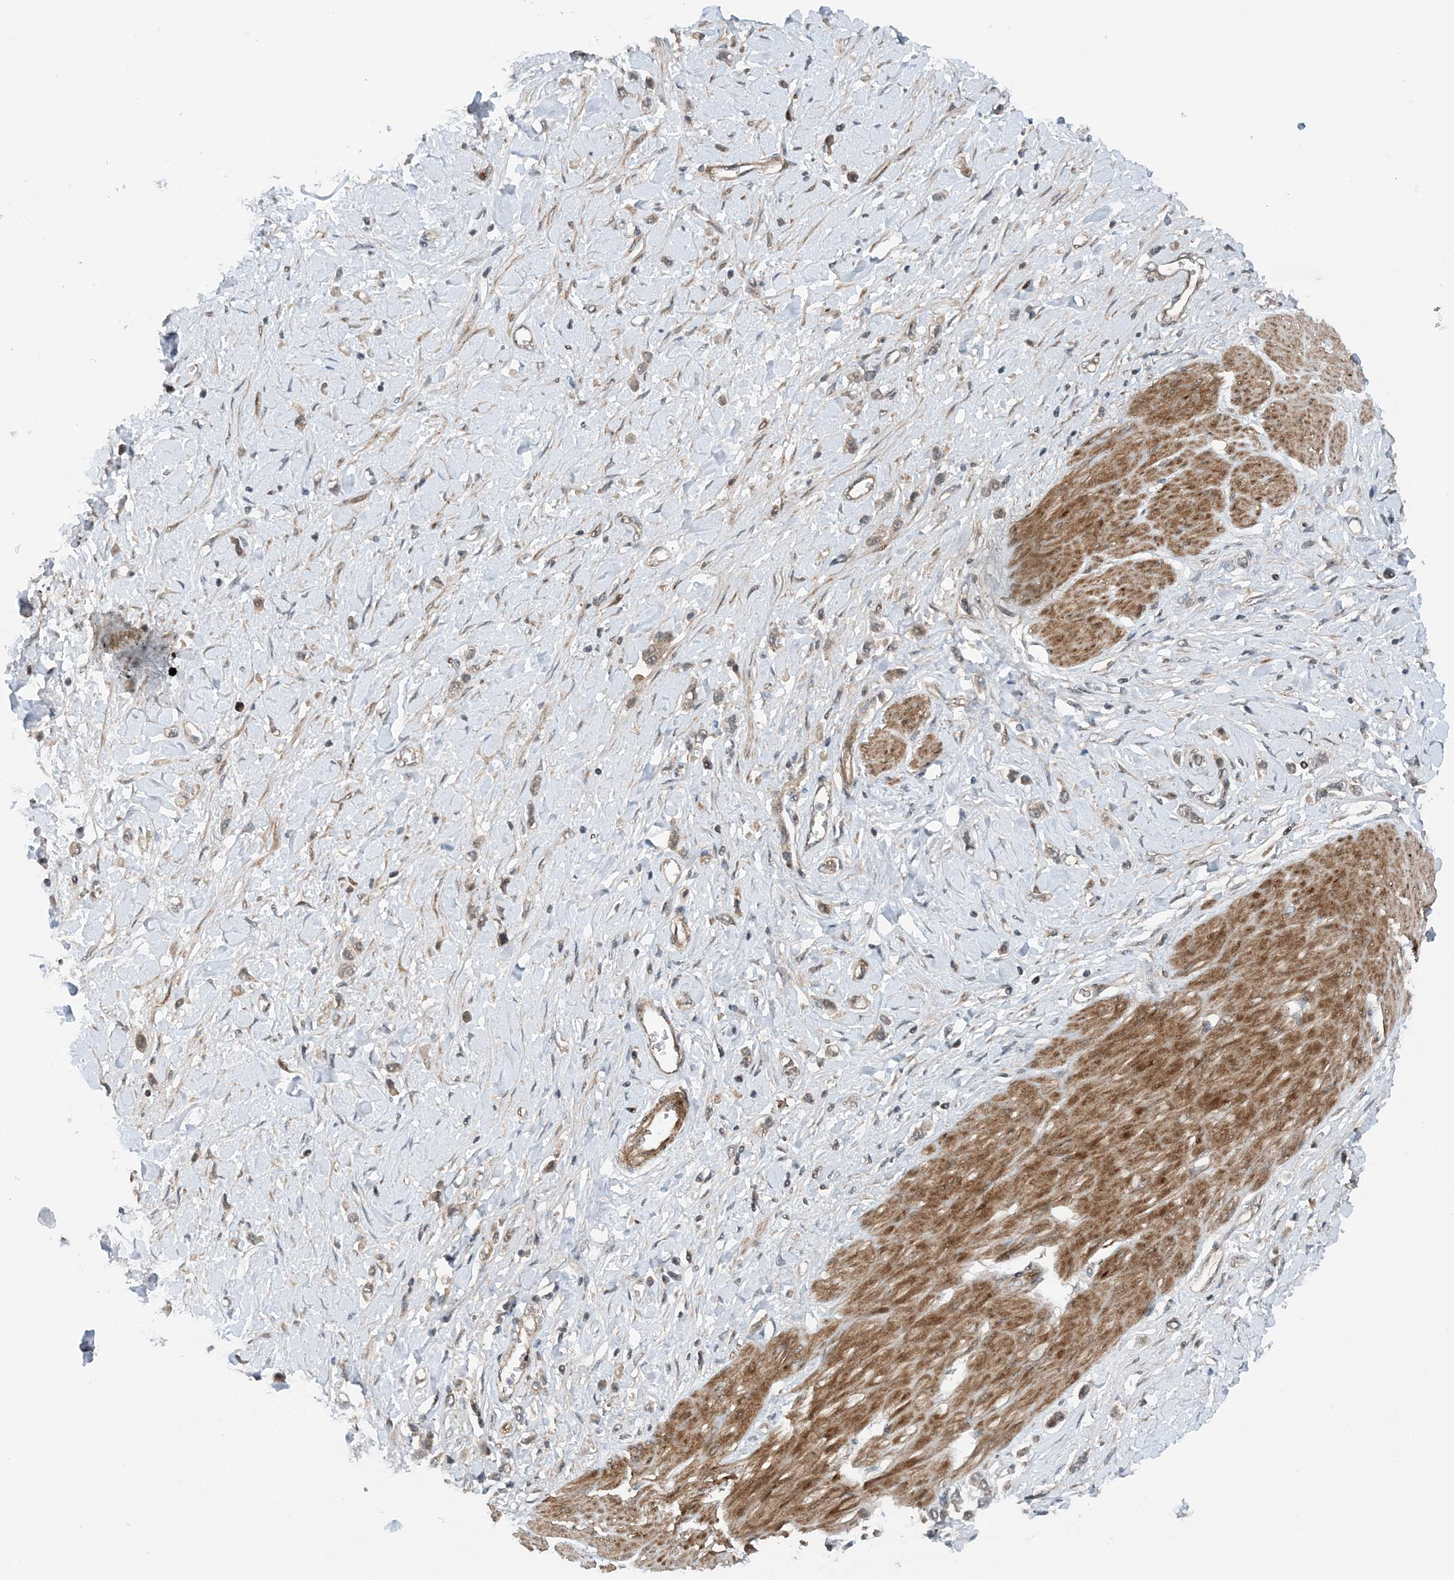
{"staining": {"intensity": "weak", "quantity": "25%-75%", "location": "cytoplasmic/membranous"}, "tissue": "stomach cancer", "cell_type": "Tumor cells", "image_type": "cancer", "snomed": [{"axis": "morphology", "description": "Normal tissue, NOS"}, {"axis": "morphology", "description": "Adenocarcinoma, NOS"}, {"axis": "topography", "description": "Stomach, upper"}, {"axis": "topography", "description": "Stomach"}], "caption": "Brown immunohistochemical staining in adenocarcinoma (stomach) exhibits weak cytoplasmic/membranous positivity in about 25%-75% of tumor cells.", "gene": "HEMK1", "patient": {"sex": "female", "age": 65}}